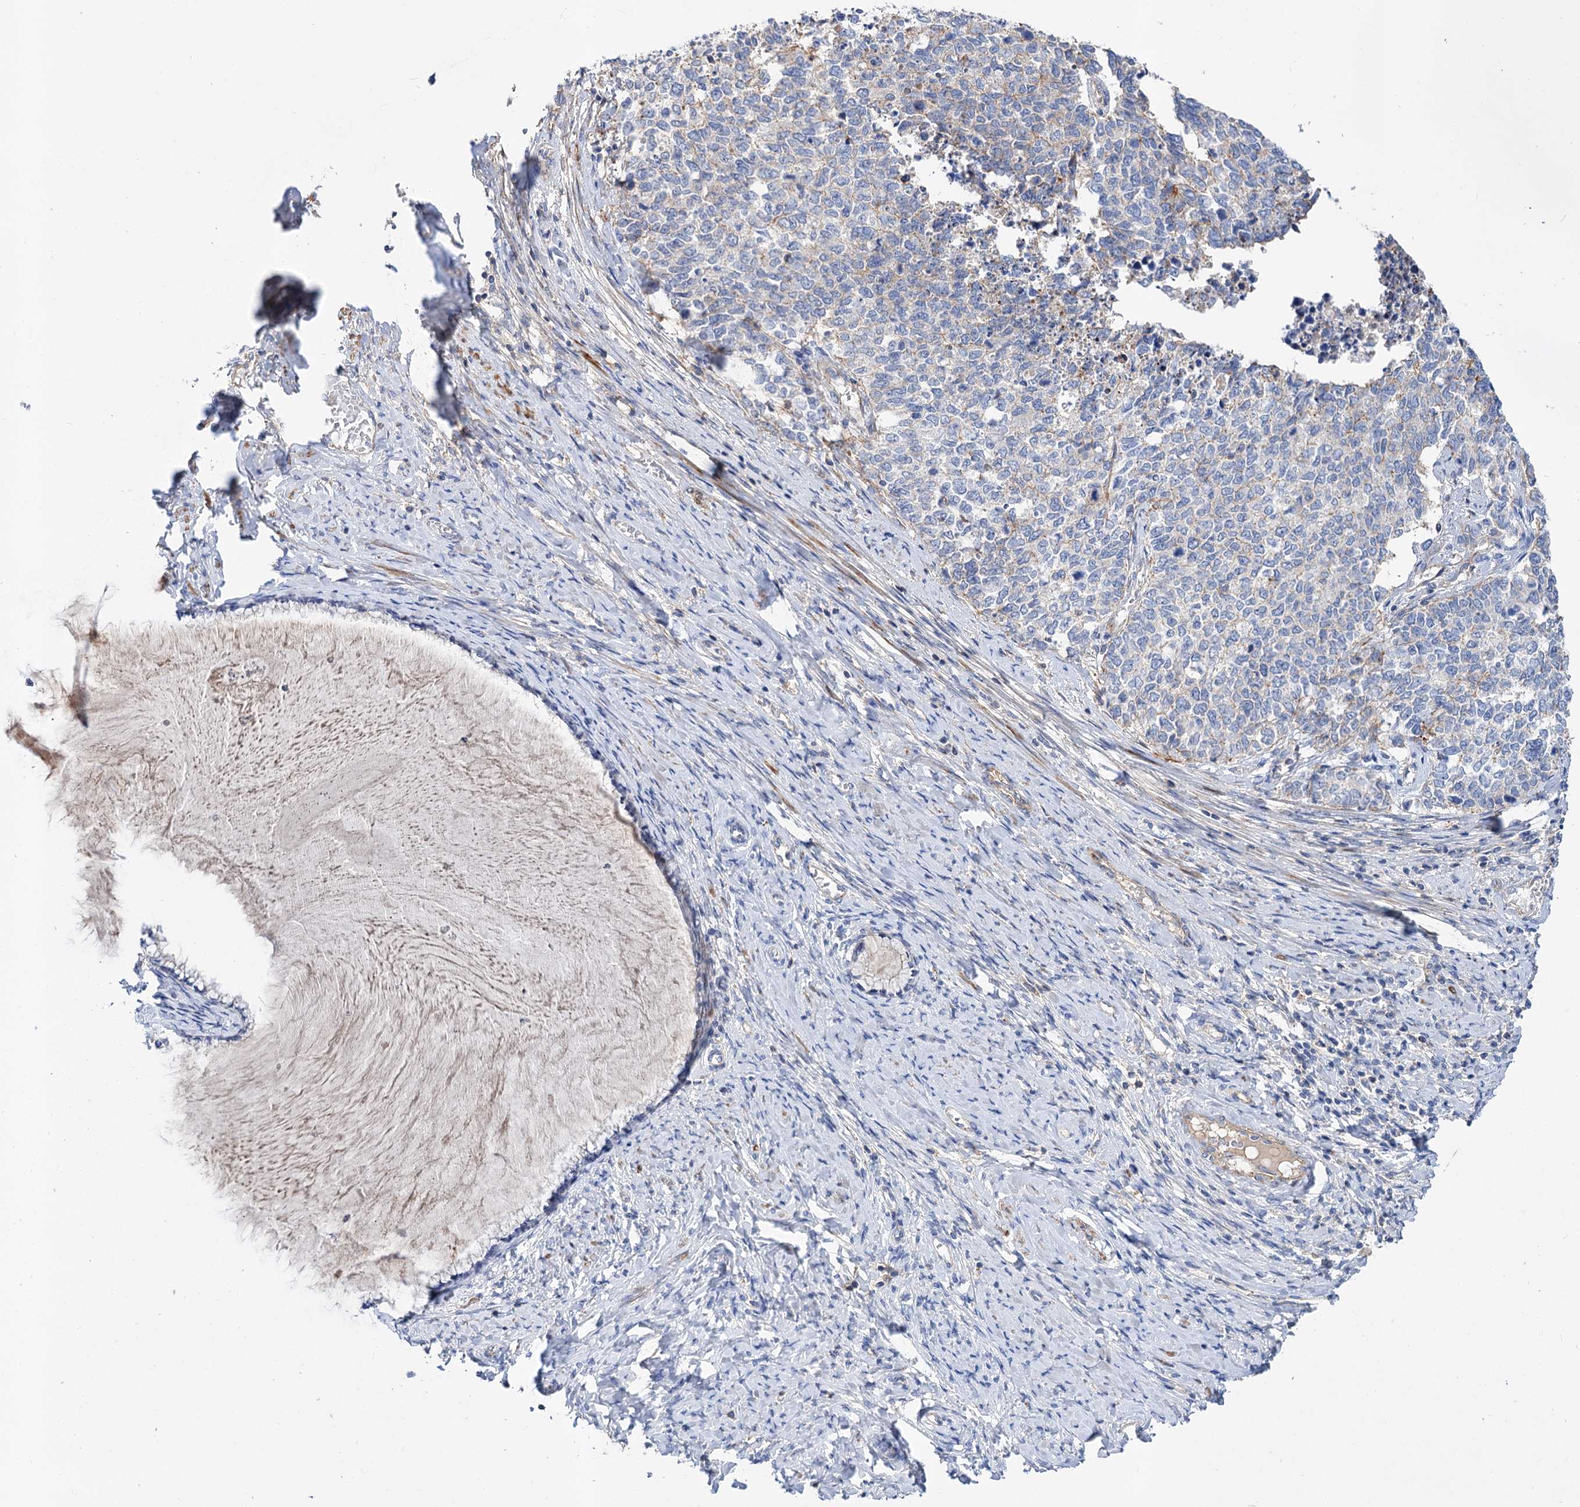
{"staining": {"intensity": "negative", "quantity": "none", "location": "none"}, "tissue": "cervical cancer", "cell_type": "Tumor cells", "image_type": "cancer", "snomed": [{"axis": "morphology", "description": "Squamous cell carcinoma, NOS"}, {"axis": "topography", "description": "Cervix"}], "caption": "Tumor cells show no significant protein positivity in cervical cancer.", "gene": "NUDCD2", "patient": {"sex": "female", "age": 63}}